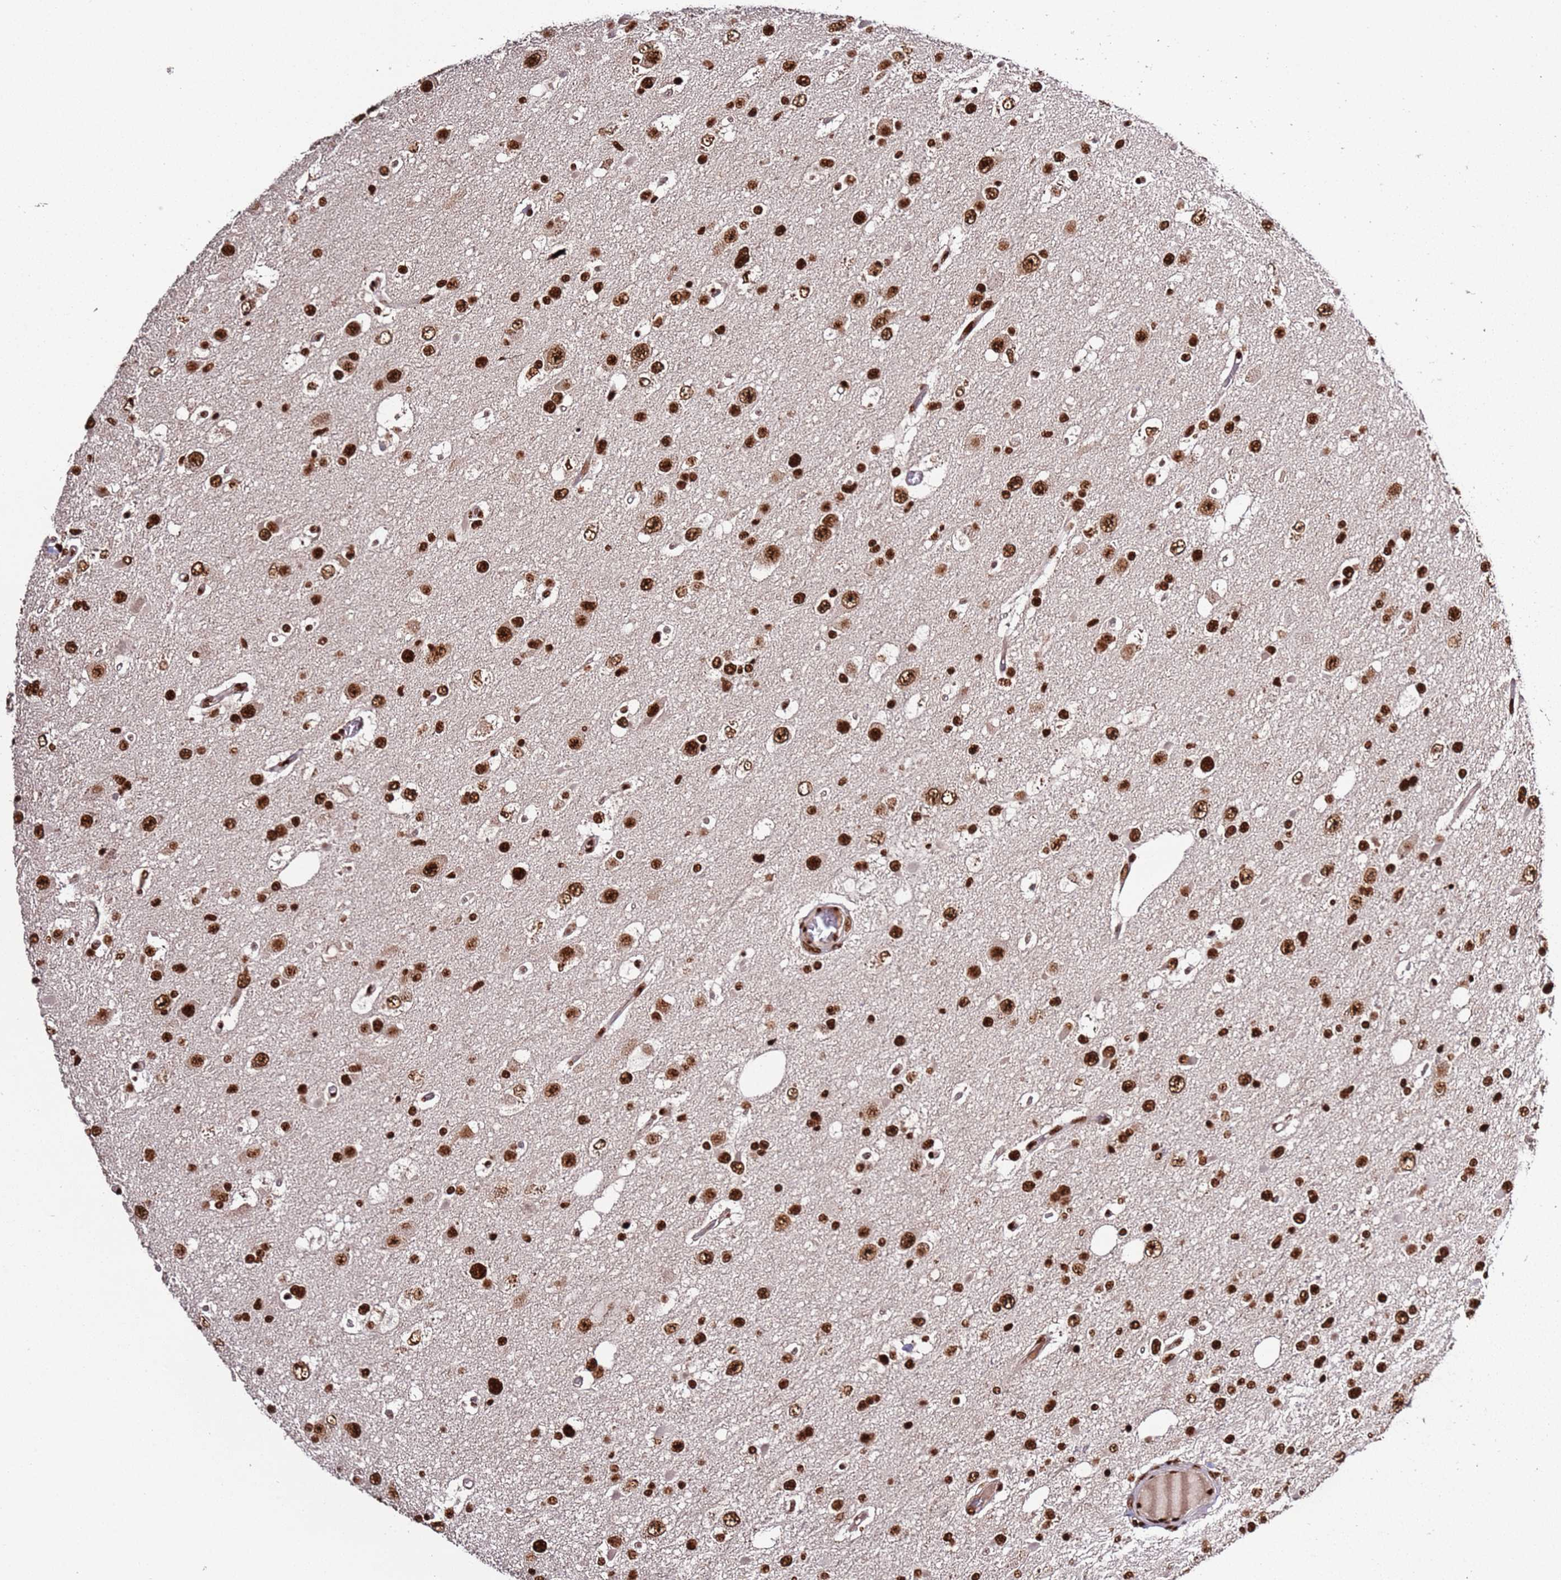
{"staining": {"intensity": "strong", "quantity": ">75%", "location": "nuclear"}, "tissue": "glioma", "cell_type": "Tumor cells", "image_type": "cancer", "snomed": [{"axis": "morphology", "description": "Glioma, malignant, High grade"}, {"axis": "topography", "description": "Brain"}], "caption": "Immunohistochemistry (IHC) of human glioma displays high levels of strong nuclear staining in approximately >75% of tumor cells. (Brightfield microscopy of DAB IHC at high magnification).", "gene": "C6orf226", "patient": {"sex": "male", "age": 53}}